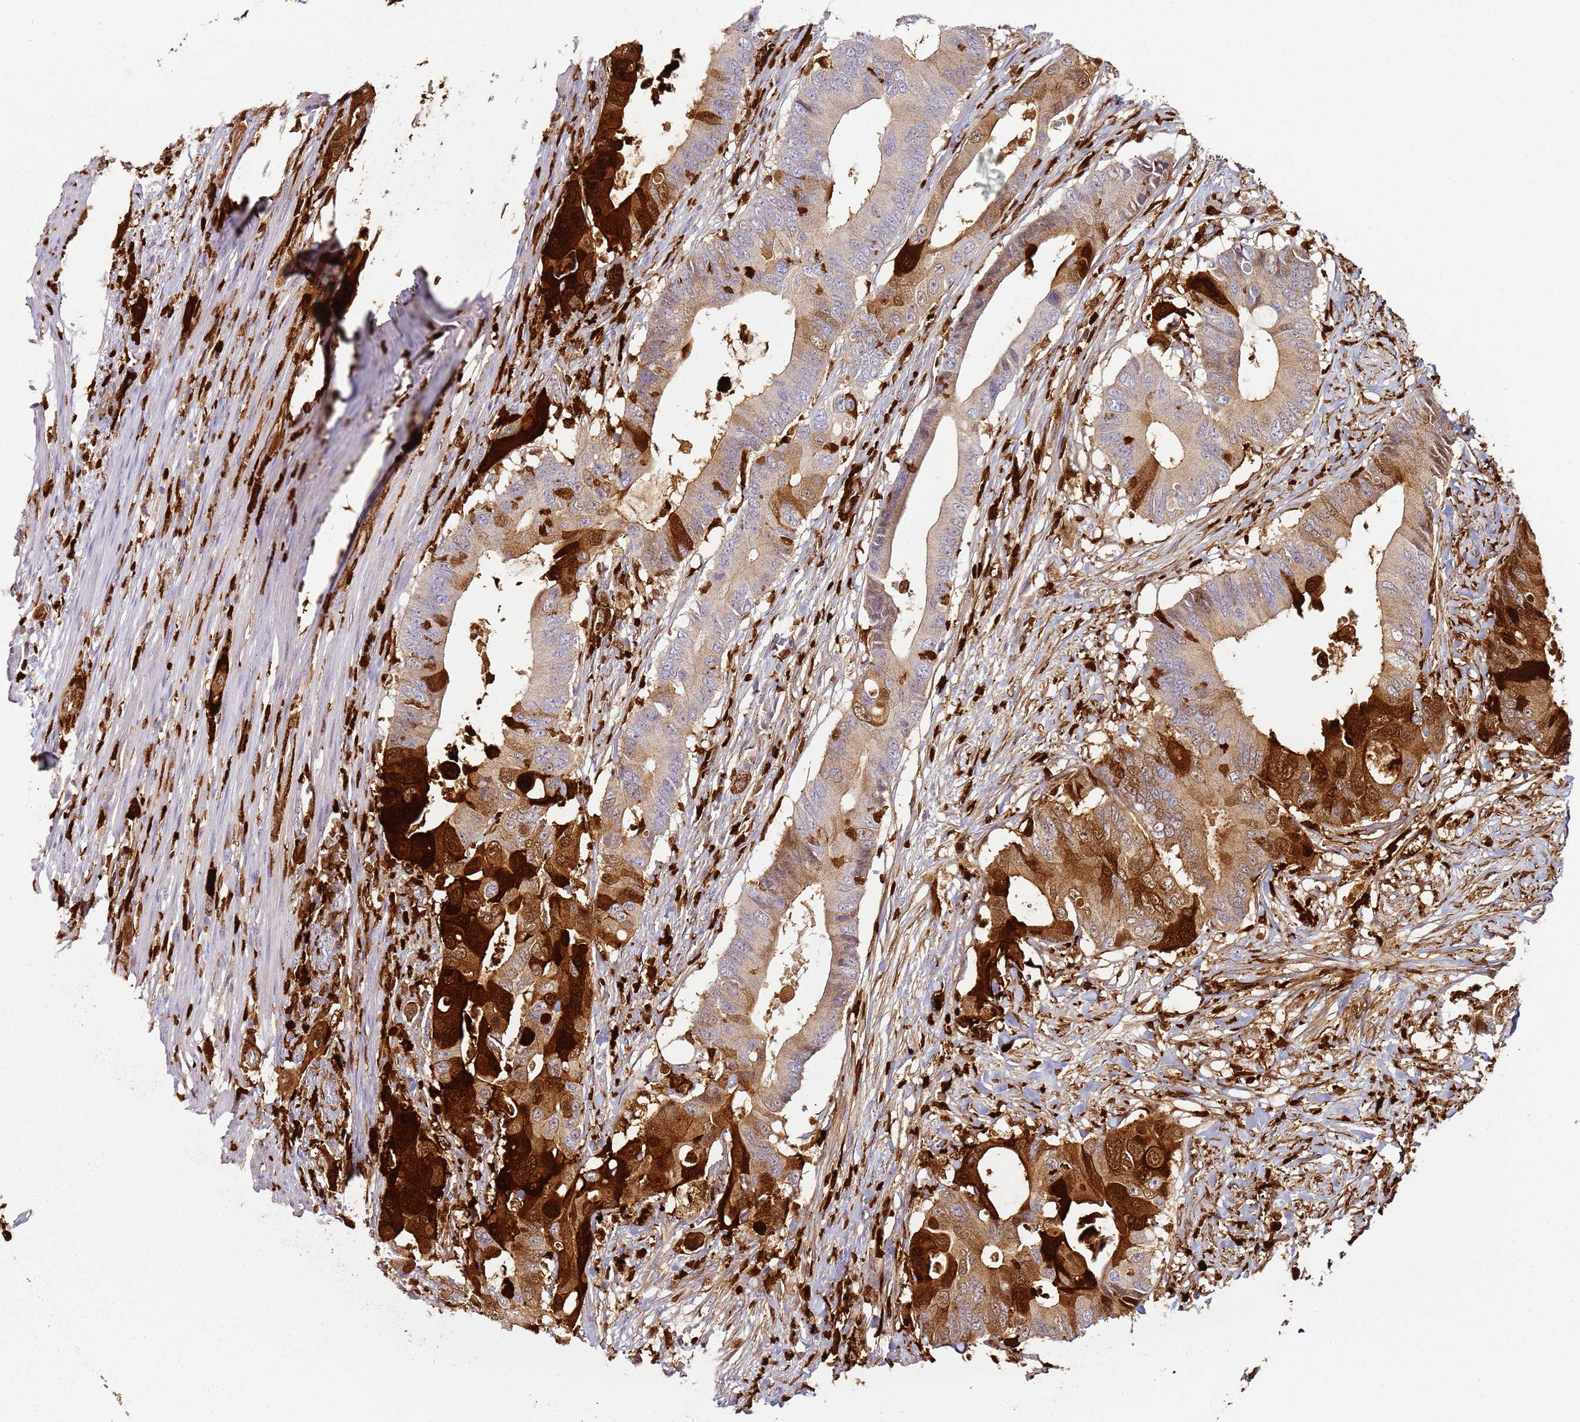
{"staining": {"intensity": "strong", "quantity": "<25%", "location": "cytoplasmic/membranous,nuclear"}, "tissue": "colorectal cancer", "cell_type": "Tumor cells", "image_type": "cancer", "snomed": [{"axis": "morphology", "description": "Adenocarcinoma, NOS"}, {"axis": "topography", "description": "Colon"}], "caption": "This photomicrograph demonstrates immunohistochemistry (IHC) staining of human colorectal adenocarcinoma, with medium strong cytoplasmic/membranous and nuclear expression in approximately <25% of tumor cells.", "gene": "S100A4", "patient": {"sex": "male", "age": 71}}